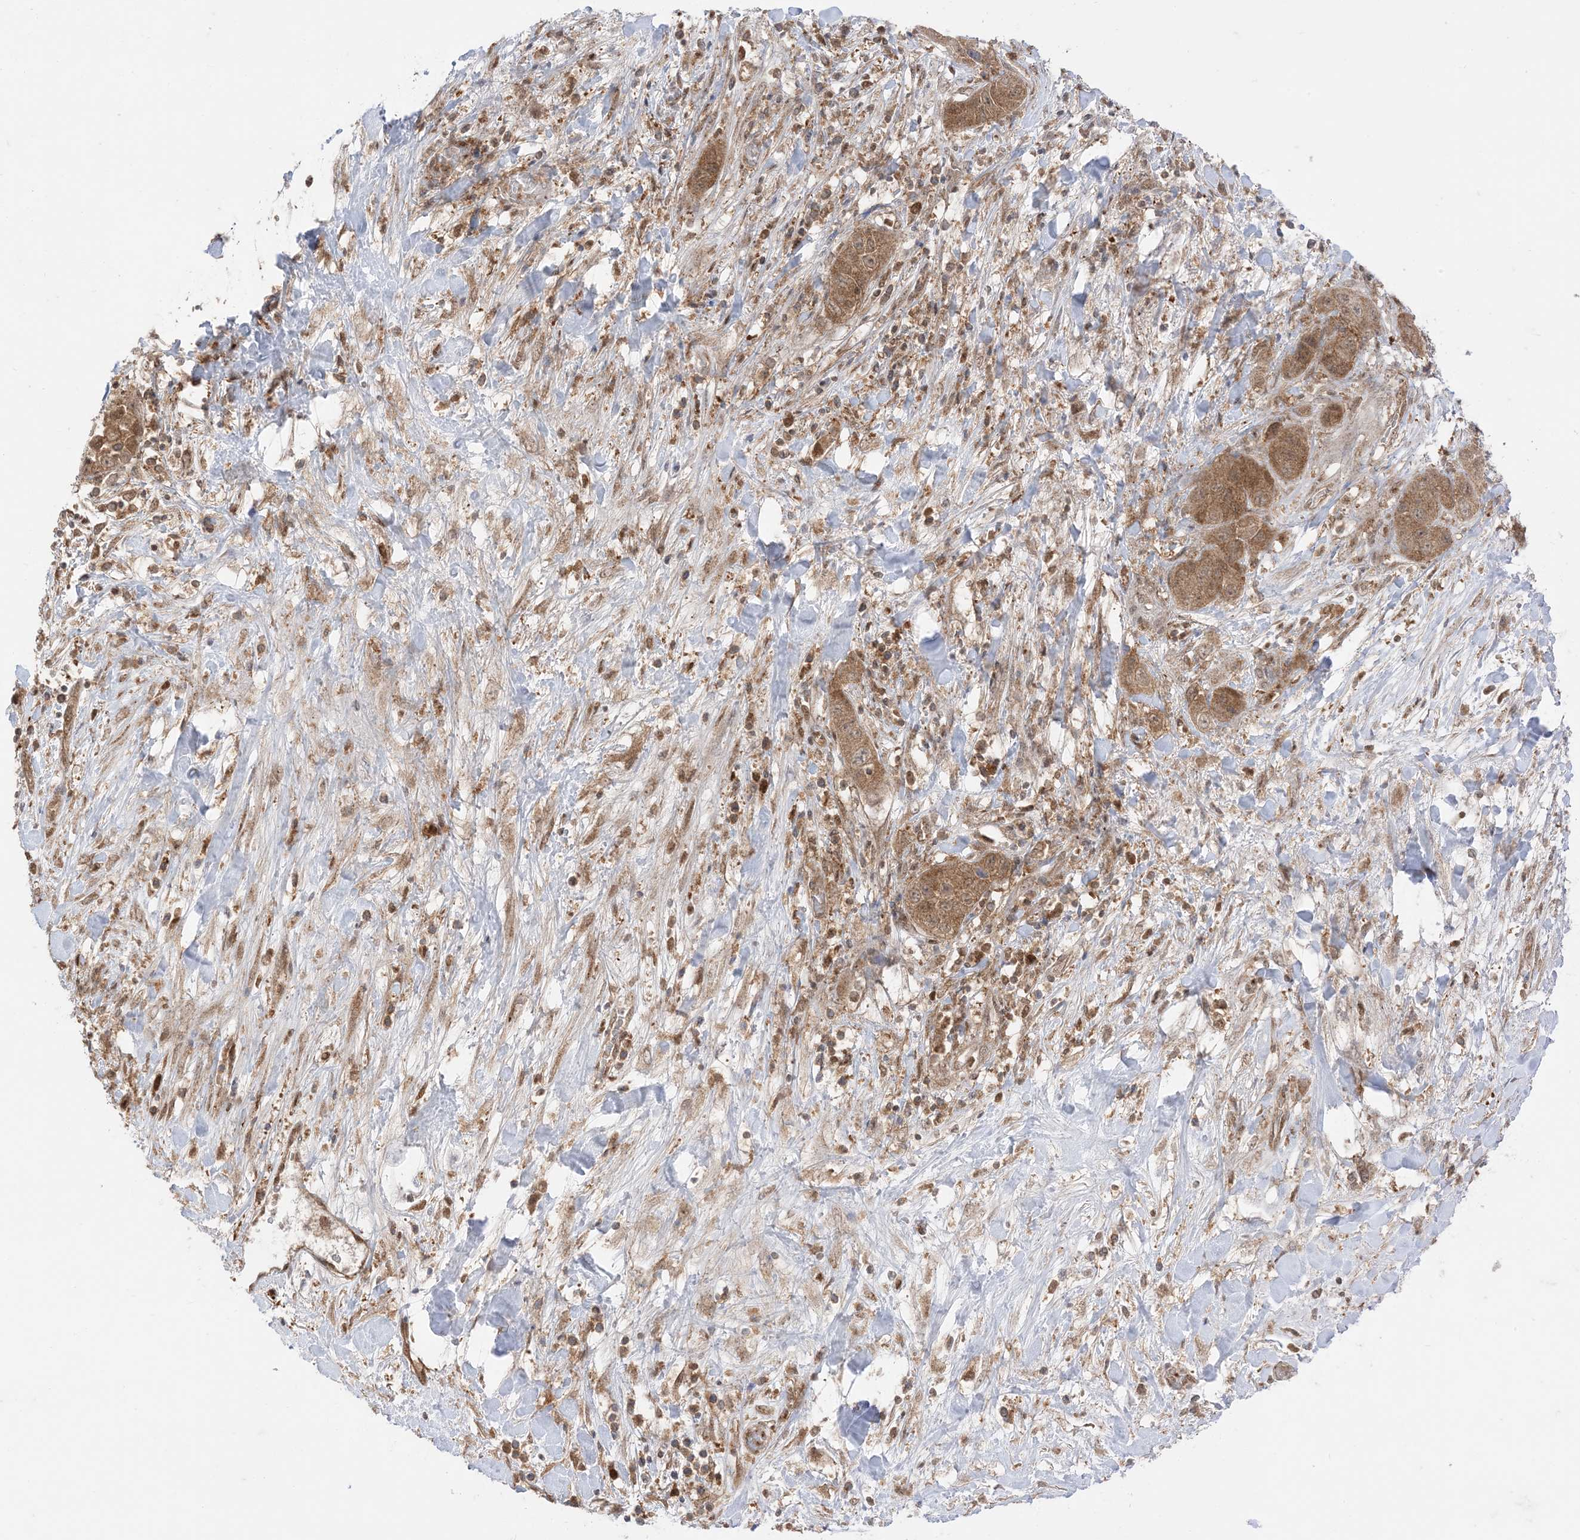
{"staining": {"intensity": "moderate", "quantity": ">75%", "location": "cytoplasmic/membranous"}, "tissue": "liver cancer", "cell_type": "Tumor cells", "image_type": "cancer", "snomed": [{"axis": "morphology", "description": "Cholangiocarcinoma"}, {"axis": "topography", "description": "Liver"}], "caption": "A photomicrograph of cholangiocarcinoma (liver) stained for a protein reveals moderate cytoplasmic/membranous brown staining in tumor cells.", "gene": "PTPA", "patient": {"sex": "female", "age": 52}}